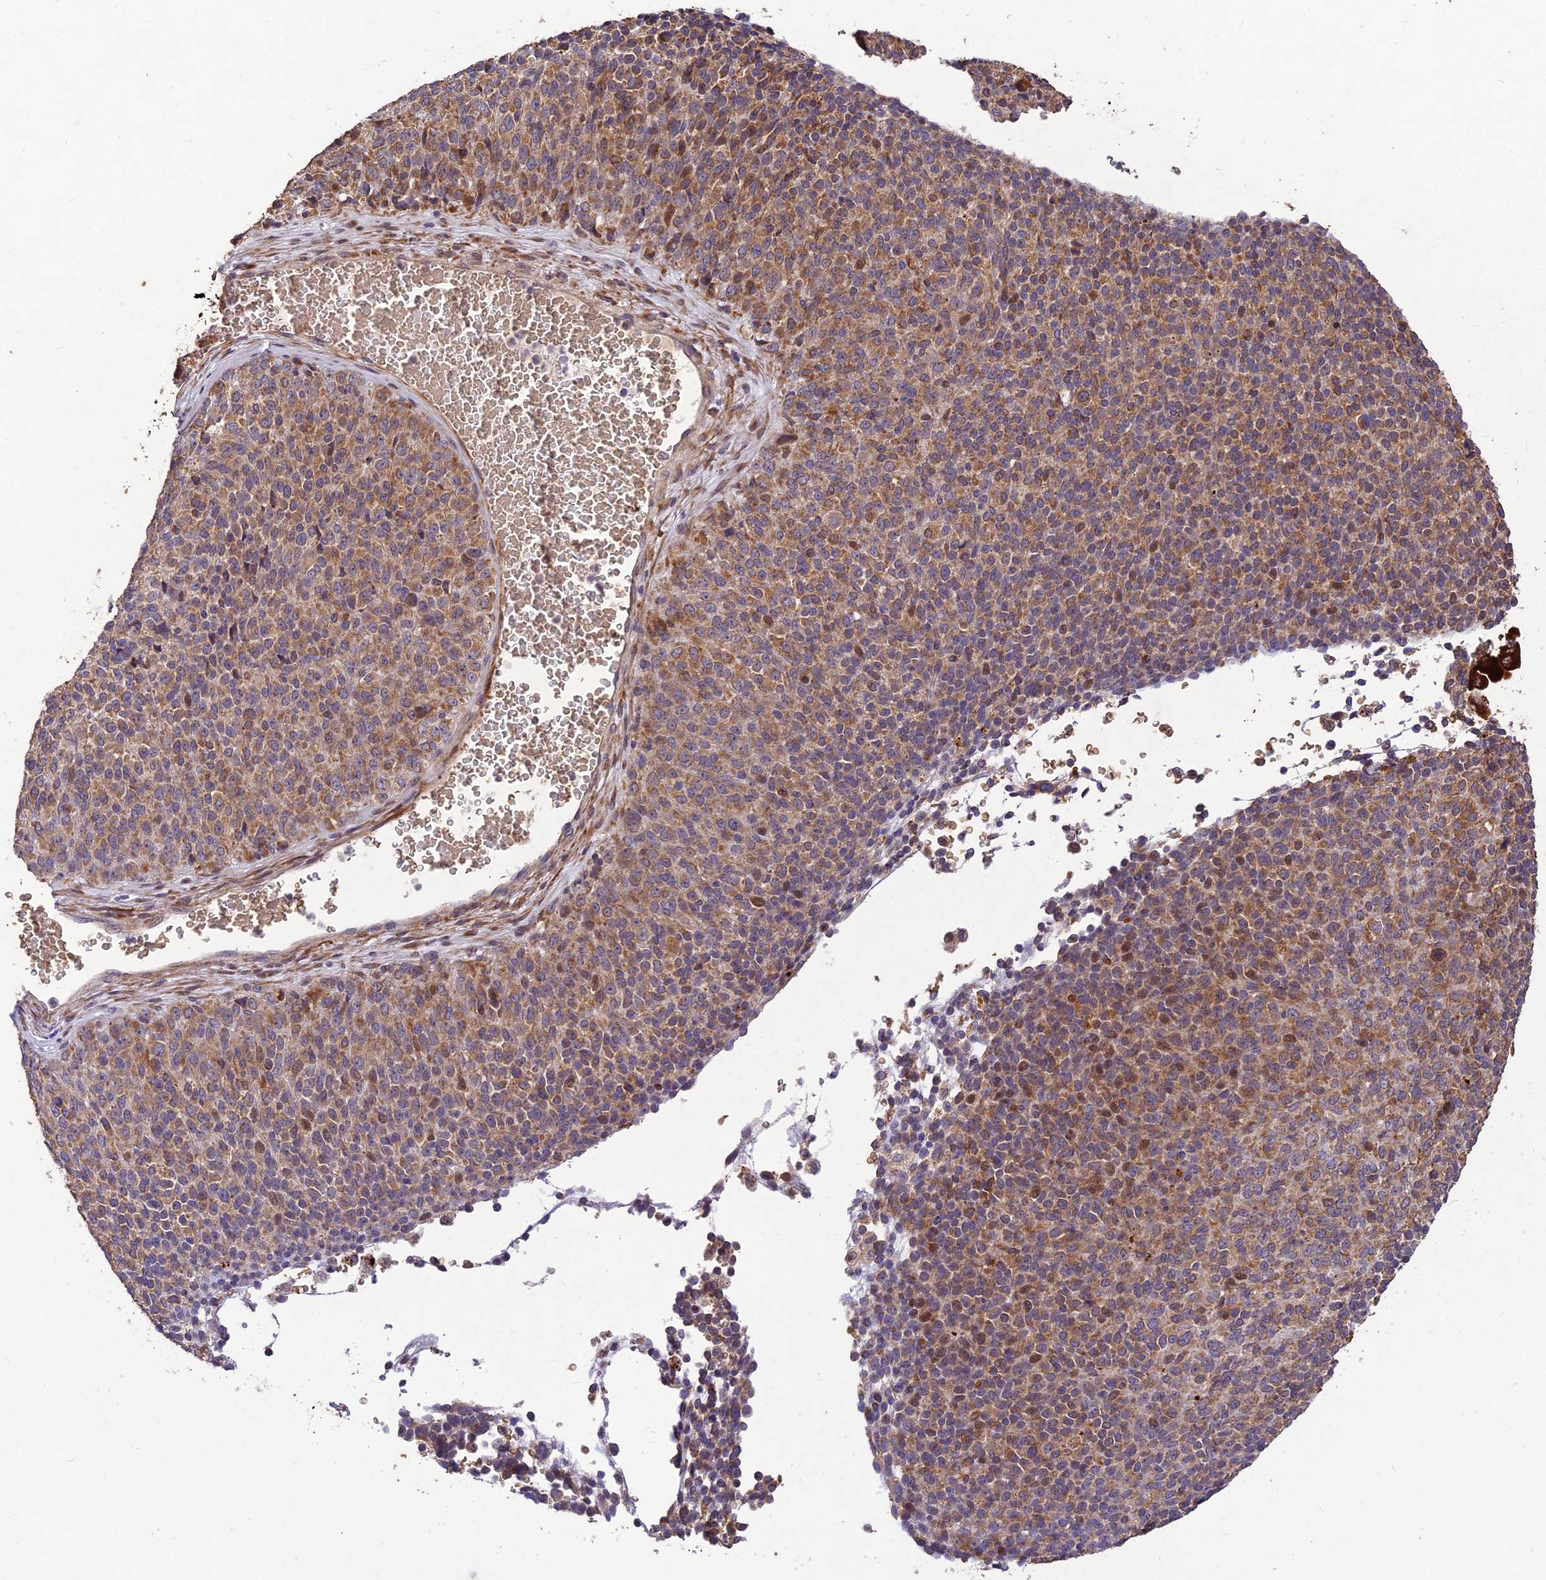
{"staining": {"intensity": "moderate", "quantity": ">75%", "location": "cytoplasmic/membranous"}, "tissue": "melanoma", "cell_type": "Tumor cells", "image_type": "cancer", "snomed": [{"axis": "morphology", "description": "Malignant melanoma, Metastatic site"}, {"axis": "topography", "description": "Brain"}], "caption": "Melanoma stained with a brown dye reveals moderate cytoplasmic/membranous positive expression in approximately >75% of tumor cells.", "gene": "PPP1R11", "patient": {"sex": "female", "age": 56}}